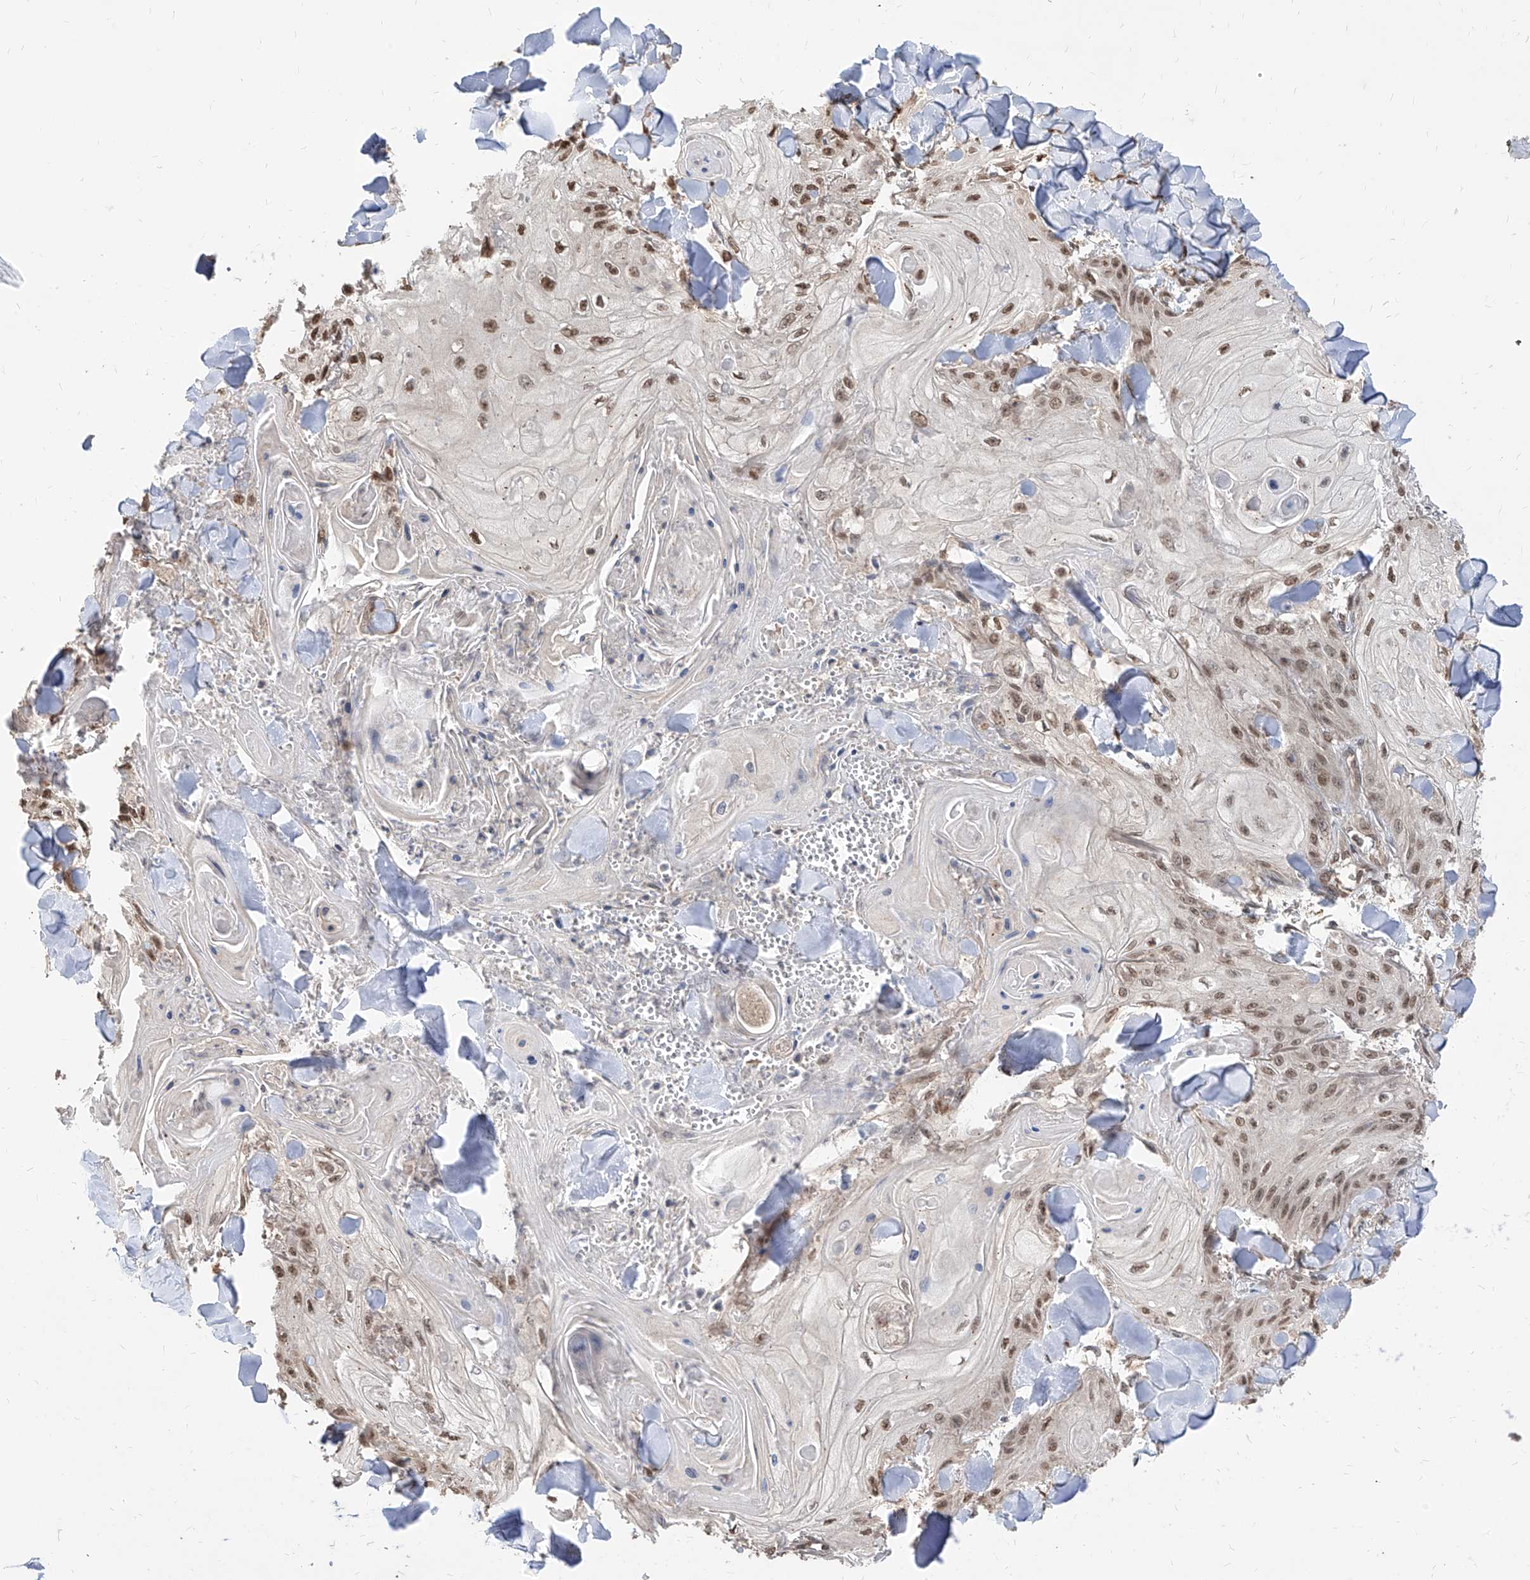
{"staining": {"intensity": "moderate", "quantity": ">75%", "location": "nuclear"}, "tissue": "skin cancer", "cell_type": "Tumor cells", "image_type": "cancer", "snomed": [{"axis": "morphology", "description": "Squamous cell carcinoma, NOS"}, {"axis": "topography", "description": "Skin"}], "caption": "Approximately >75% of tumor cells in squamous cell carcinoma (skin) reveal moderate nuclear protein expression as visualized by brown immunohistochemical staining.", "gene": "C8orf82", "patient": {"sex": "male", "age": 74}}